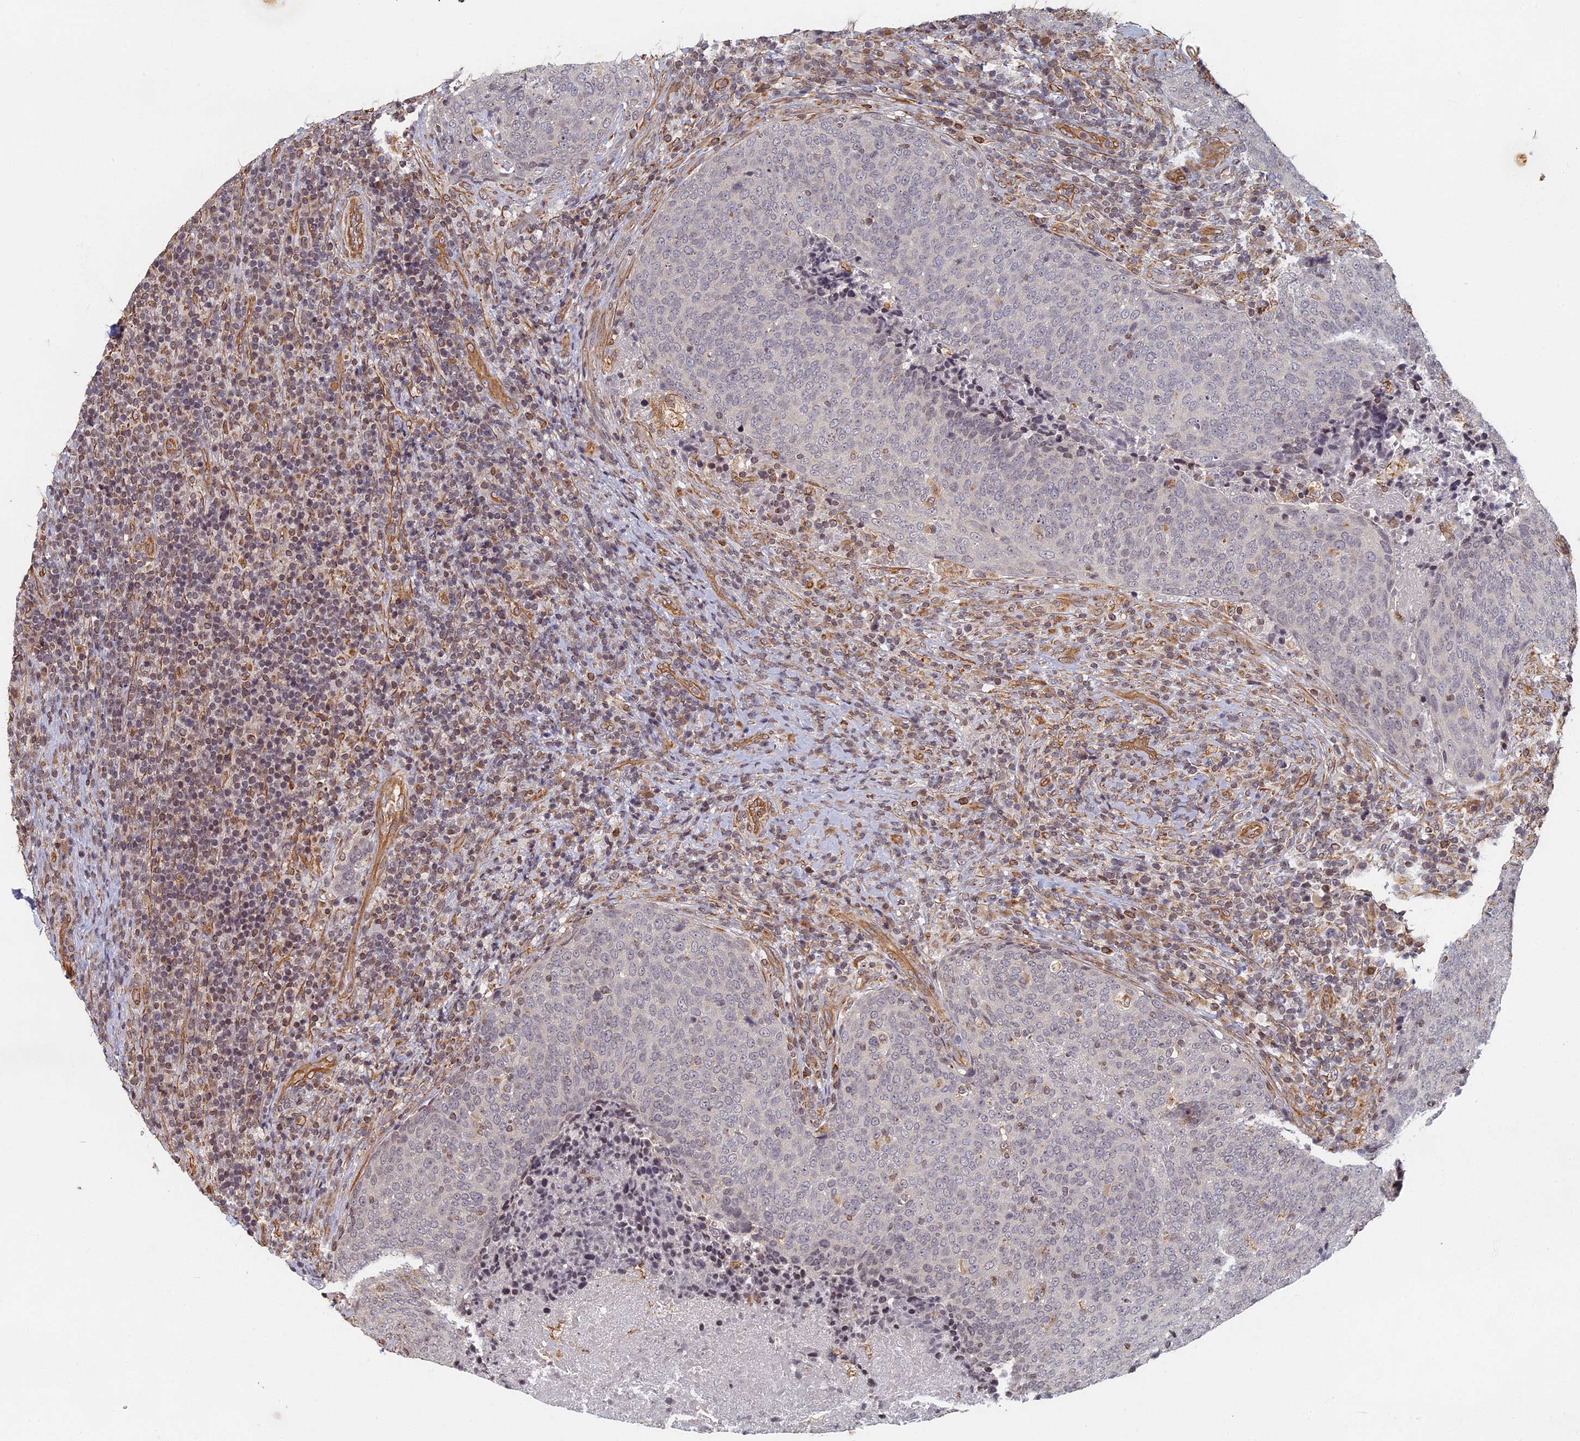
{"staining": {"intensity": "negative", "quantity": "none", "location": "none"}, "tissue": "head and neck cancer", "cell_type": "Tumor cells", "image_type": "cancer", "snomed": [{"axis": "morphology", "description": "Squamous cell carcinoma, NOS"}, {"axis": "morphology", "description": "Squamous cell carcinoma, metastatic, NOS"}, {"axis": "topography", "description": "Lymph node"}, {"axis": "topography", "description": "Head-Neck"}], "caption": "Immunohistochemistry image of neoplastic tissue: head and neck metastatic squamous cell carcinoma stained with DAB (3,3'-diaminobenzidine) reveals no significant protein expression in tumor cells.", "gene": "ABCB10", "patient": {"sex": "male", "age": 62}}